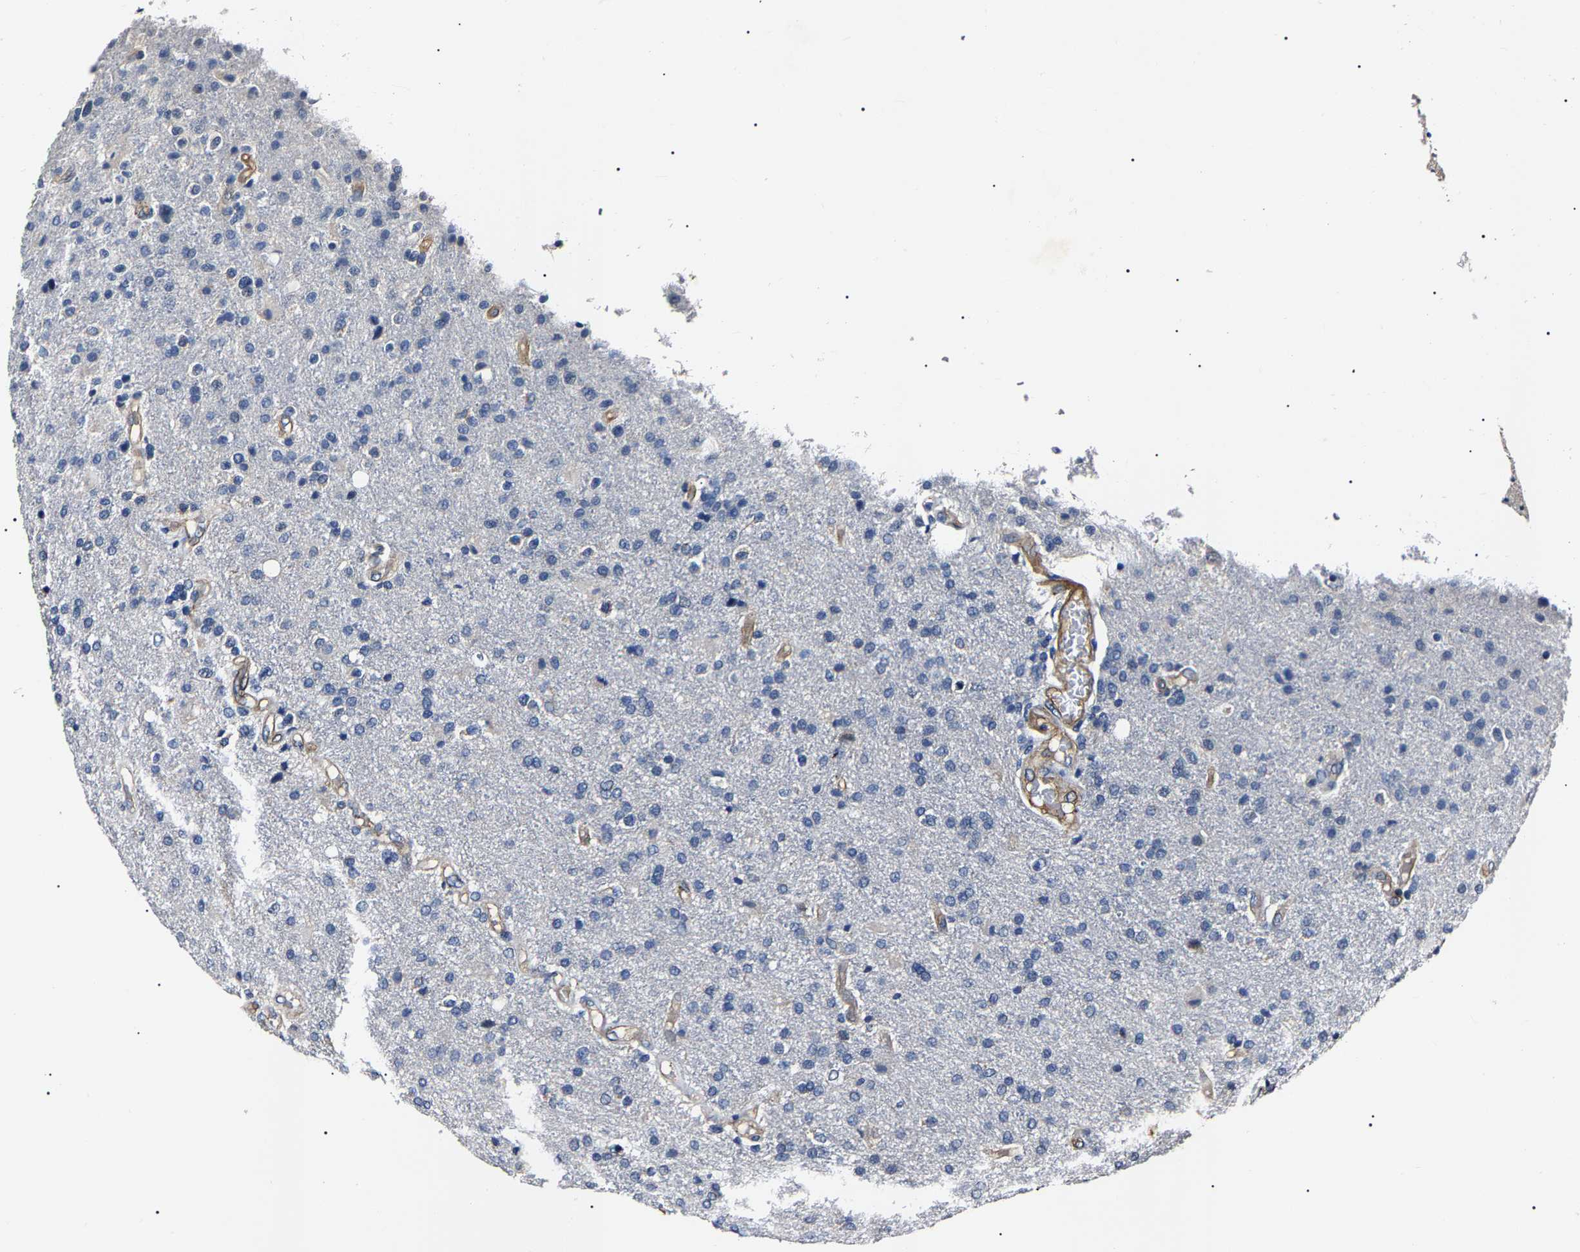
{"staining": {"intensity": "negative", "quantity": "none", "location": "none"}, "tissue": "glioma", "cell_type": "Tumor cells", "image_type": "cancer", "snomed": [{"axis": "morphology", "description": "Glioma, malignant, High grade"}, {"axis": "topography", "description": "Brain"}], "caption": "High-grade glioma (malignant) stained for a protein using immunohistochemistry (IHC) shows no expression tumor cells.", "gene": "KLHL42", "patient": {"sex": "male", "age": 72}}